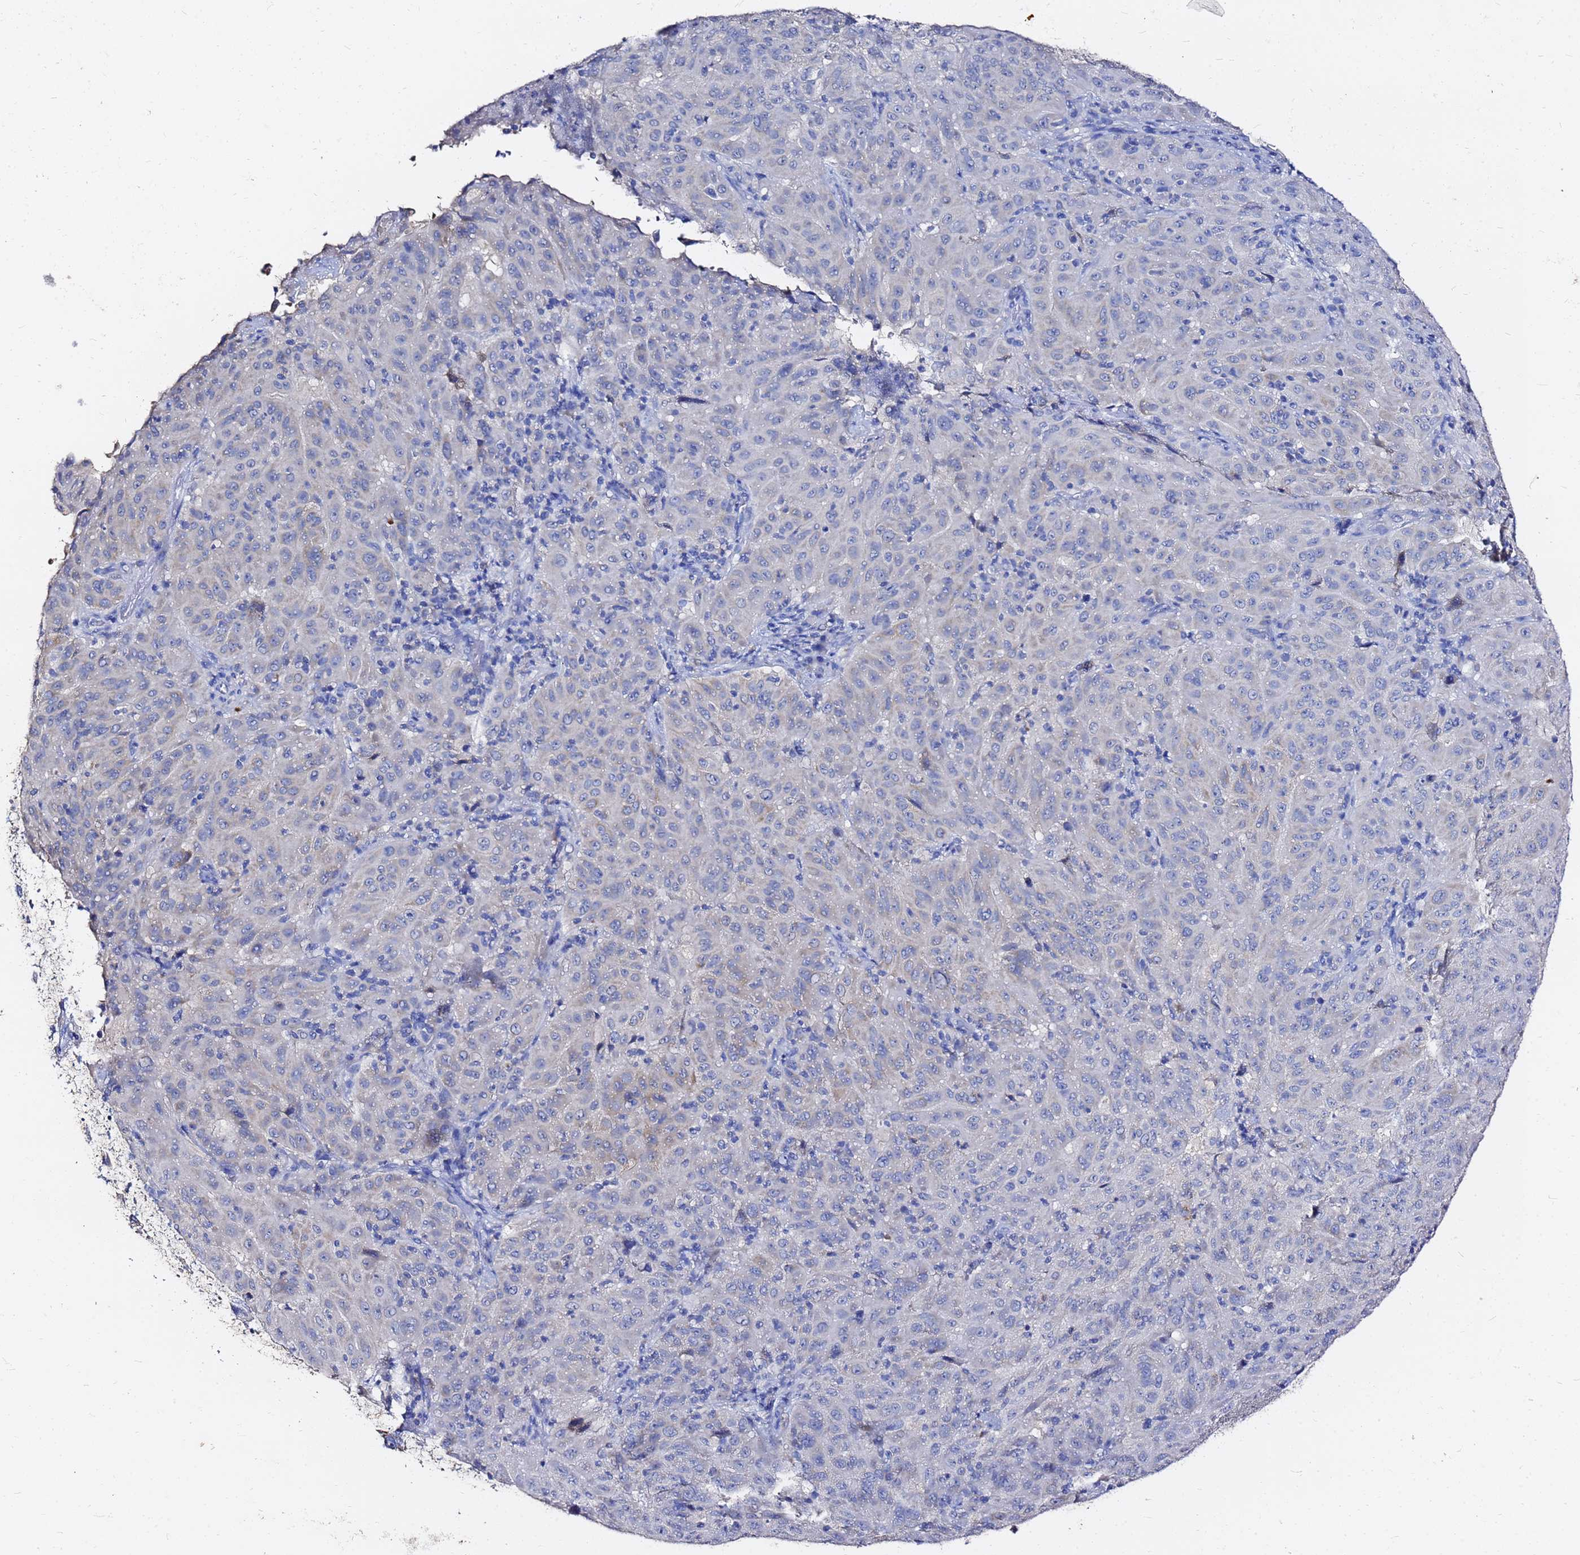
{"staining": {"intensity": "negative", "quantity": "none", "location": "none"}, "tissue": "pancreatic cancer", "cell_type": "Tumor cells", "image_type": "cancer", "snomed": [{"axis": "morphology", "description": "Adenocarcinoma, NOS"}, {"axis": "topography", "description": "Pancreas"}], "caption": "Pancreatic cancer stained for a protein using IHC reveals no positivity tumor cells.", "gene": "FAM183A", "patient": {"sex": "male", "age": 63}}